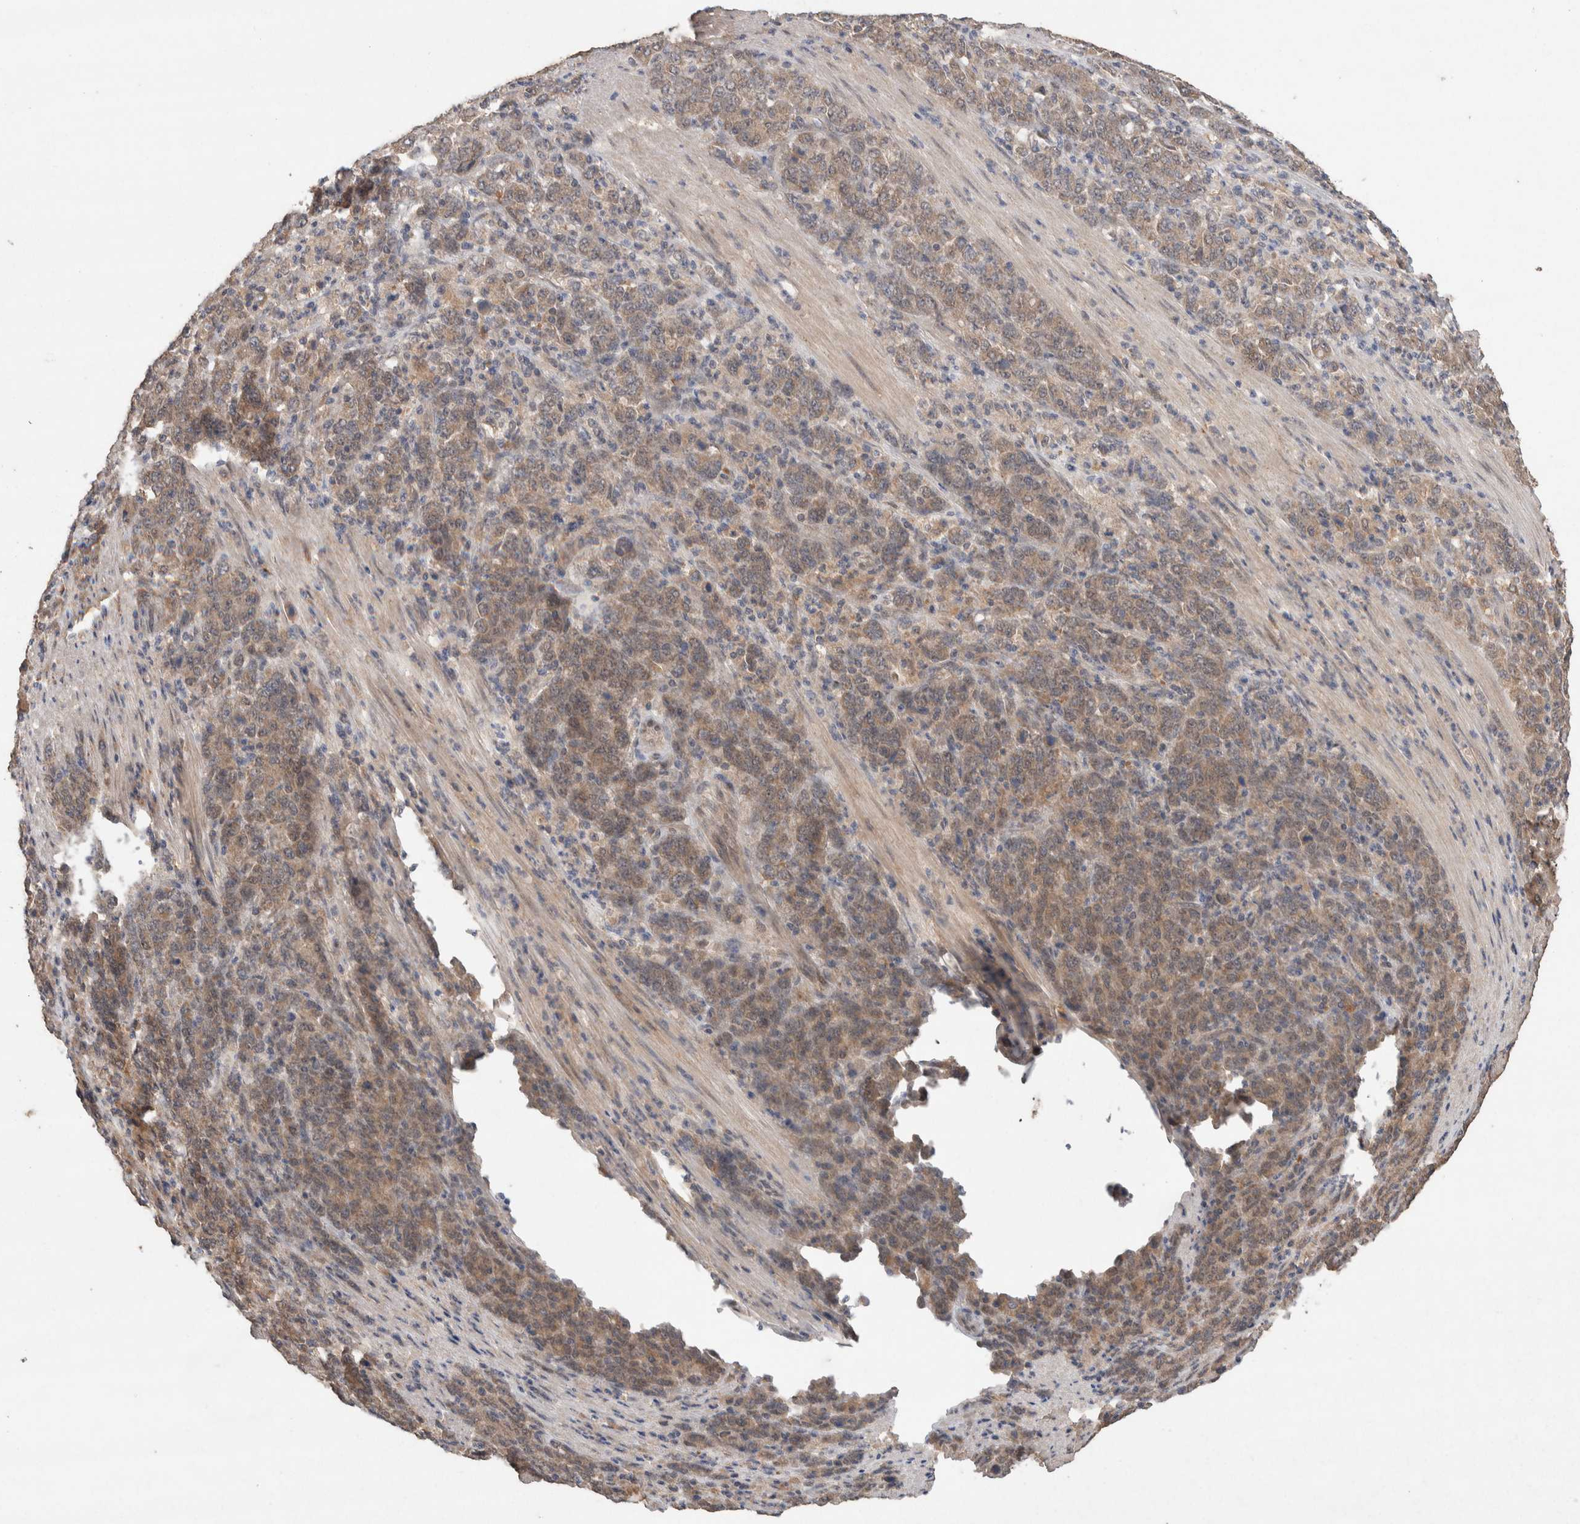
{"staining": {"intensity": "weak", "quantity": ">75%", "location": "cytoplasmic/membranous"}, "tissue": "stomach cancer", "cell_type": "Tumor cells", "image_type": "cancer", "snomed": [{"axis": "morphology", "description": "Adenocarcinoma, NOS"}, {"axis": "topography", "description": "Stomach, lower"}], "caption": "A low amount of weak cytoplasmic/membranous staining is appreciated in about >75% of tumor cells in adenocarcinoma (stomach) tissue. The protein is shown in brown color, while the nuclei are stained blue.", "gene": "KCNJ5", "patient": {"sex": "female", "age": 71}}